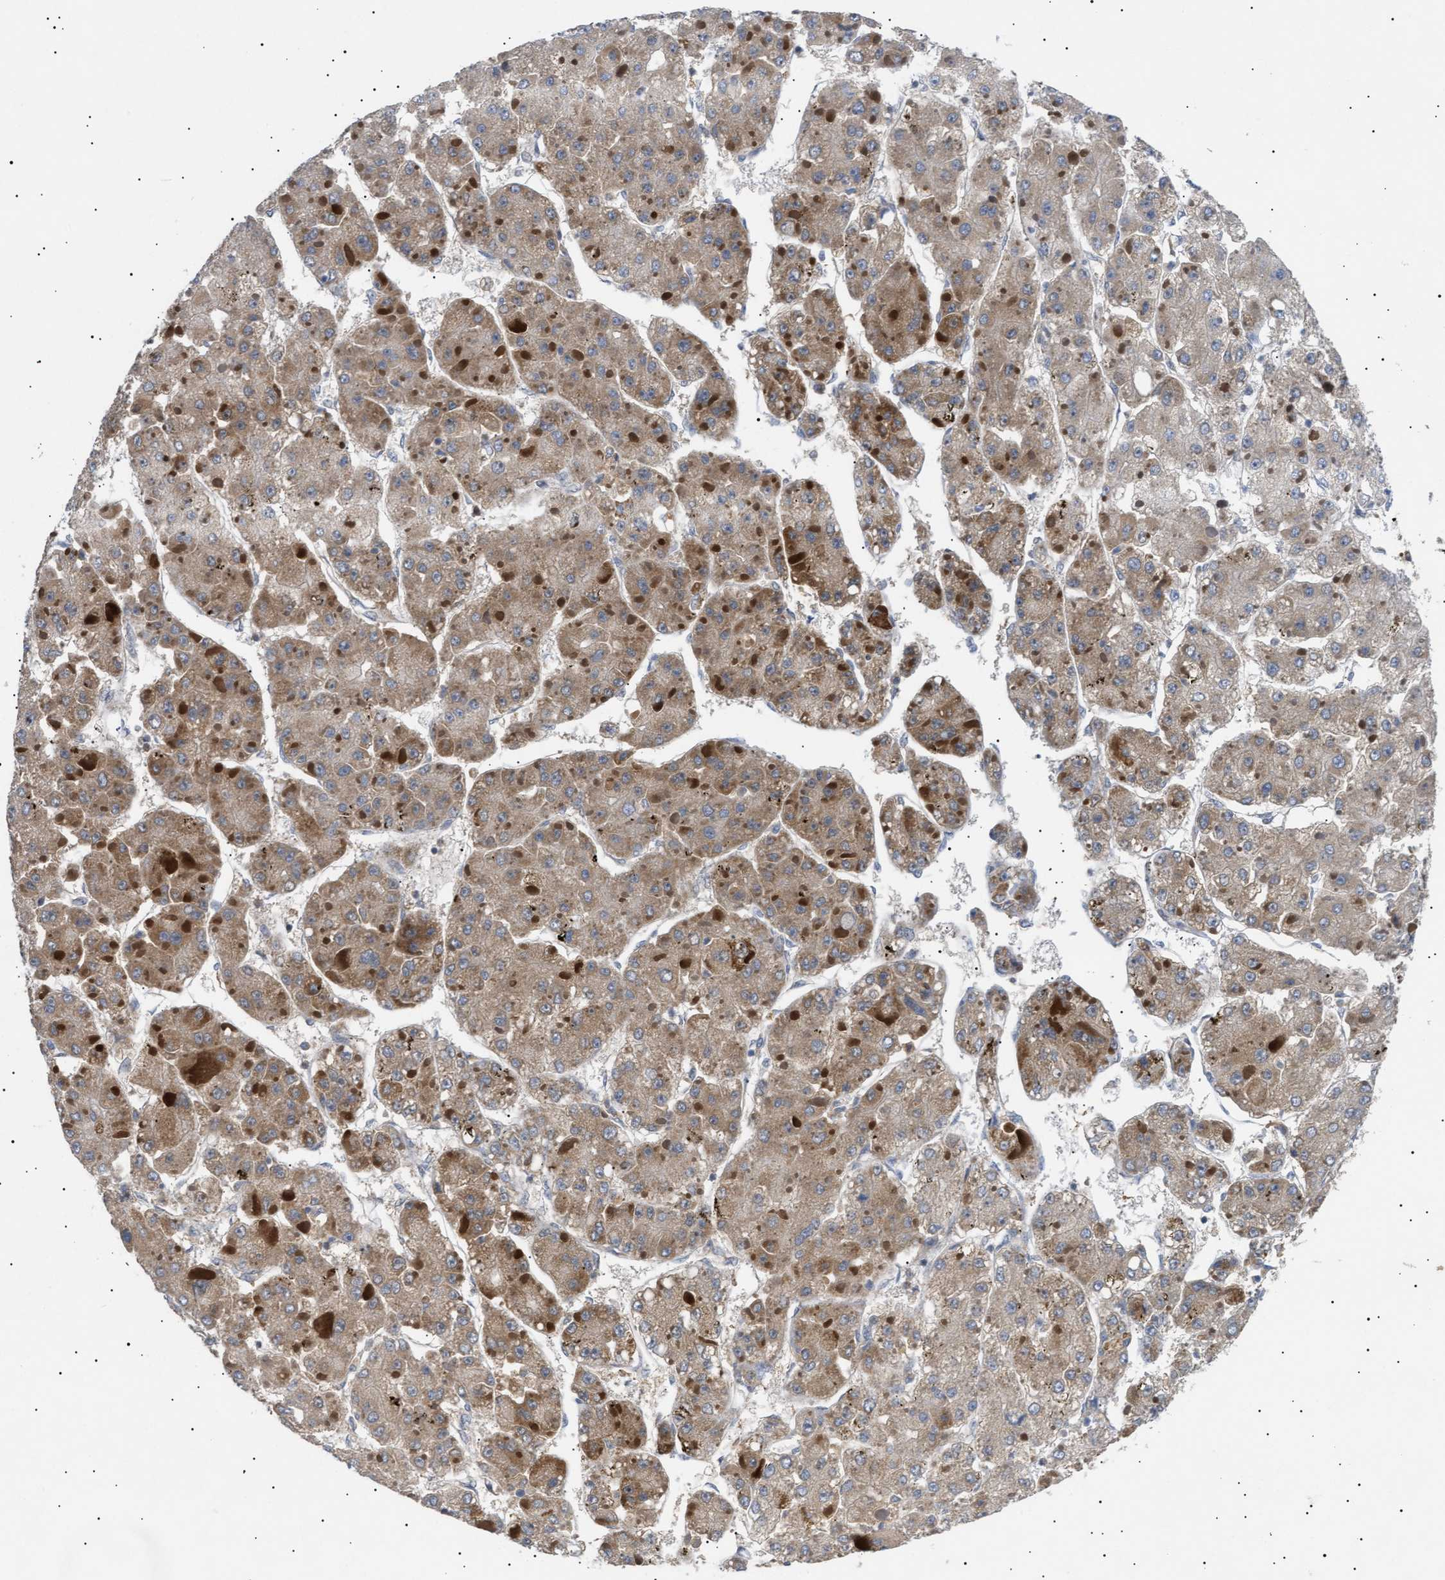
{"staining": {"intensity": "moderate", "quantity": ">75%", "location": "cytoplasmic/membranous"}, "tissue": "liver cancer", "cell_type": "Tumor cells", "image_type": "cancer", "snomed": [{"axis": "morphology", "description": "Carcinoma, Hepatocellular, NOS"}, {"axis": "topography", "description": "Liver"}], "caption": "Moderate cytoplasmic/membranous staining for a protein is present in approximately >75% of tumor cells of hepatocellular carcinoma (liver) using immunohistochemistry.", "gene": "SIRT5", "patient": {"sex": "female", "age": 73}}